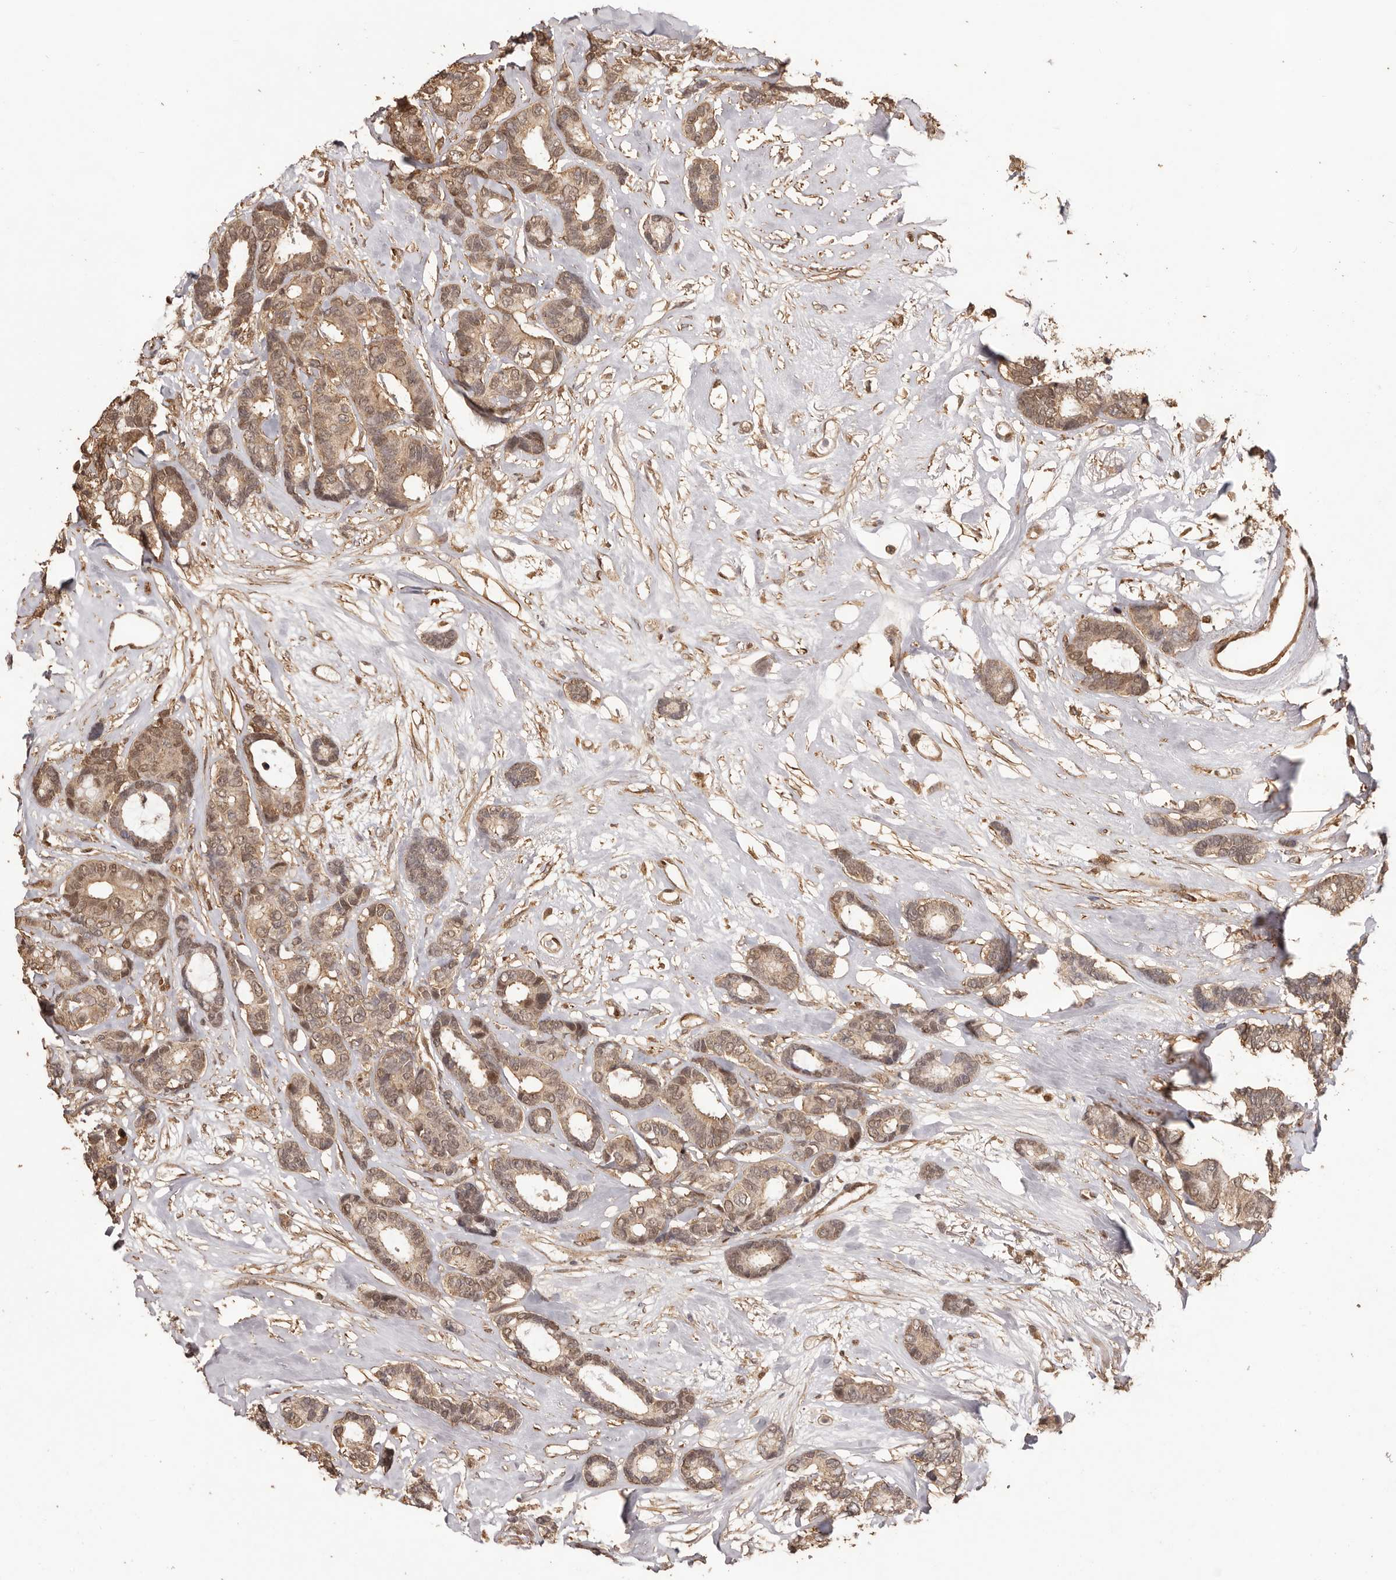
{"staining": {"intensity": "moderate", "quantity": ">75%", "location": "cytoplasmic/membranous,nuclear"}, "tissue": "breast cancer", "cell_type": "Tumor cells", "image_type": "cancer", "snomed": [{"axis": "morphology", "description": "Duct carcinoma"}, {"axis": "topography", "description": "Breast"}], "caption": "Human intraductal carcinoma (breast) stained for a protein (brown) displays moderate cytoplasmic/membranous and nuclear positive expression in approximately >75% of tumor cells.", "gene": "UBR2", "patient": {"sex": "female", "age": 87}}